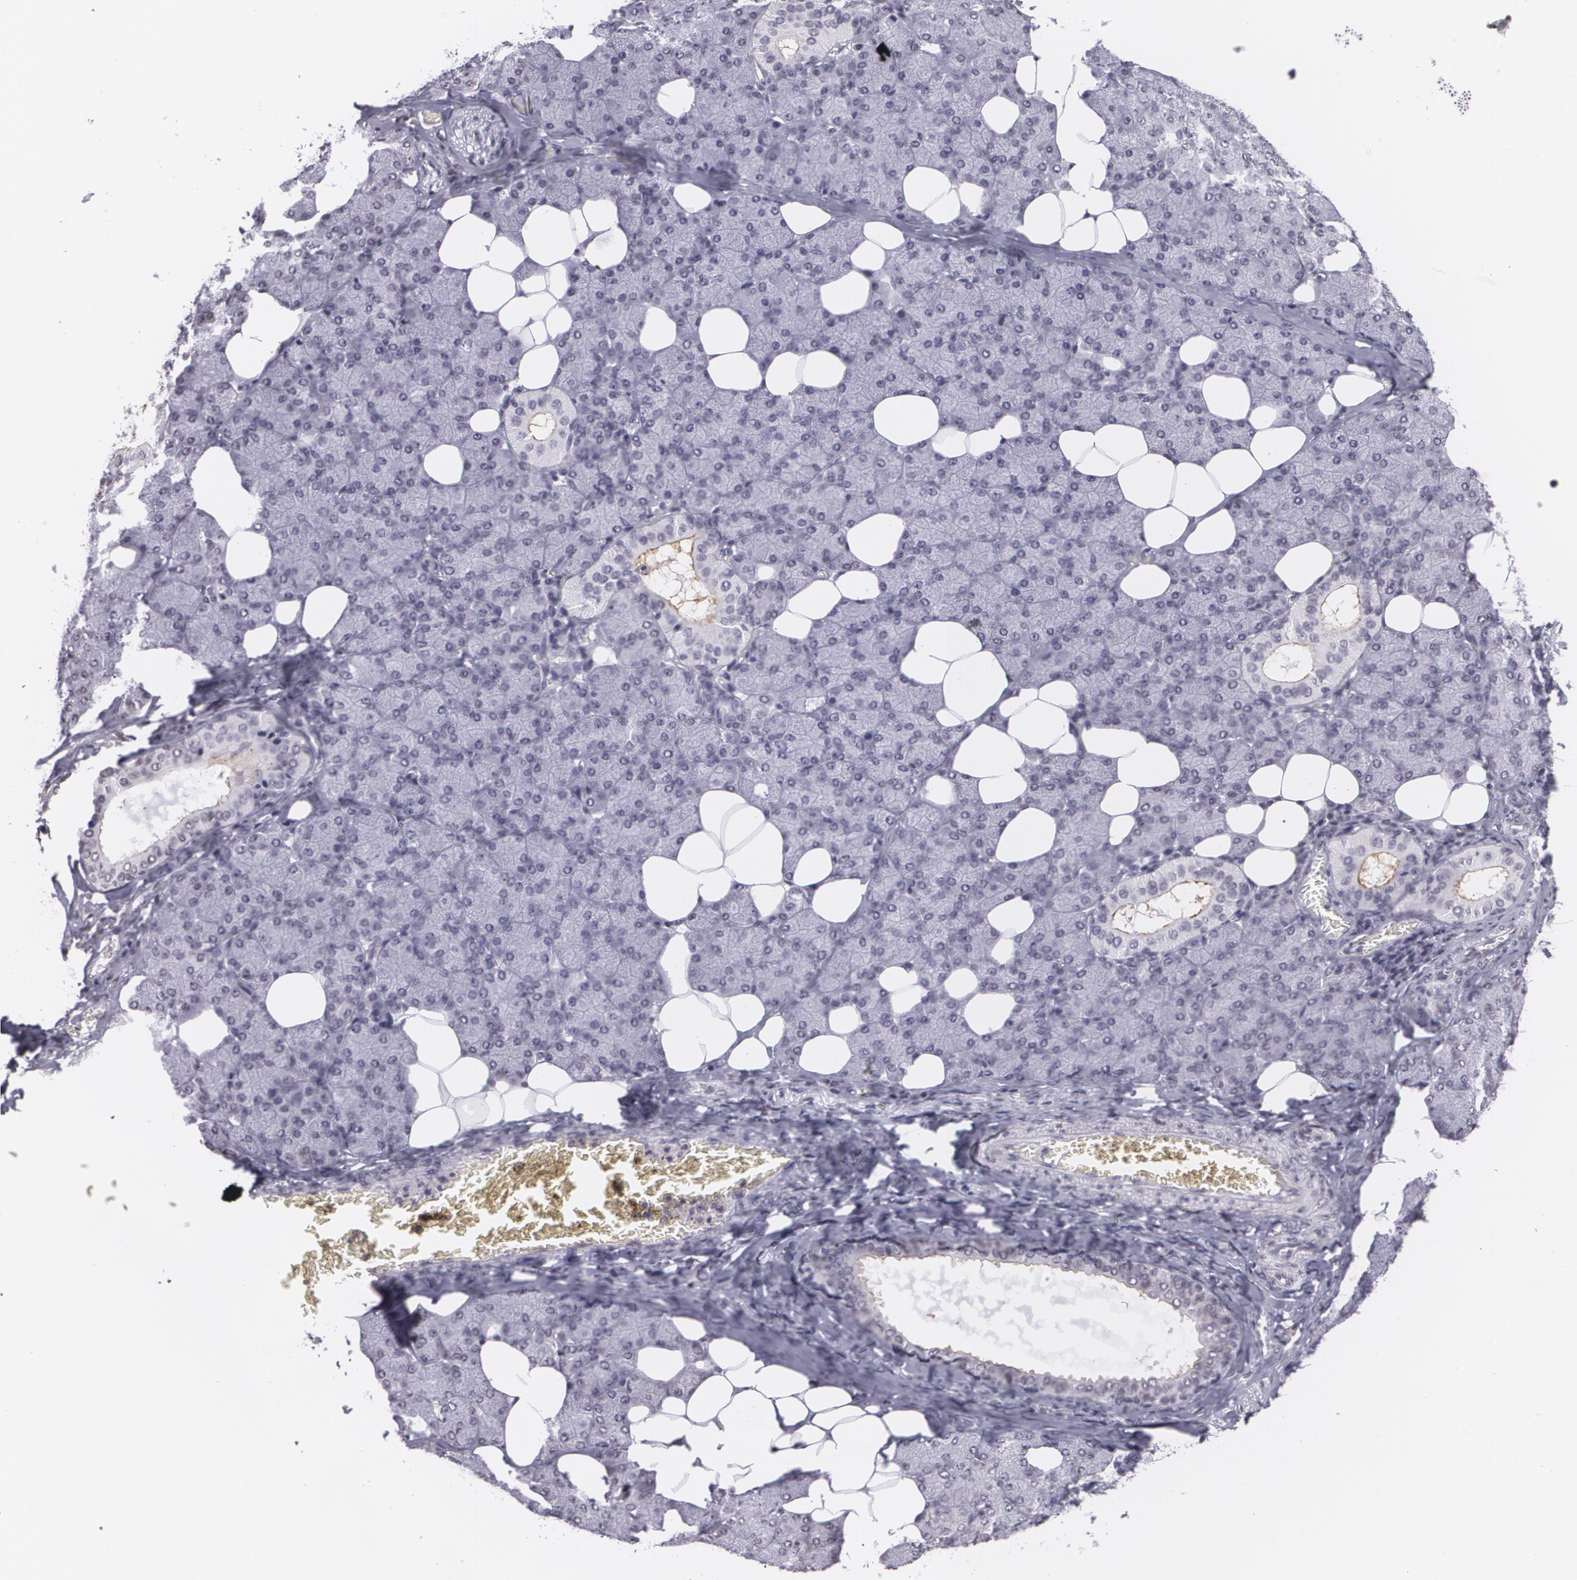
{"staining": {"intensity": "negative", "quantity": "none", "location": "none"}, "tissue": "salivary gland", "cell_type": "Glandular cells", "image_type": "normal", "snomed": [{"axis": "morphology", "description": "Normal tissue, NOS"}, {"axis": "topography", "description": "Lymph node"}, {"axis": "topography", "description": "Salivary gland"}], "caption": "Immunohistochemistry of normal salivary gland shows no staining in glandular cells.", "gene": "MUC1", "patient": {"sex": "male", "age": 8}}